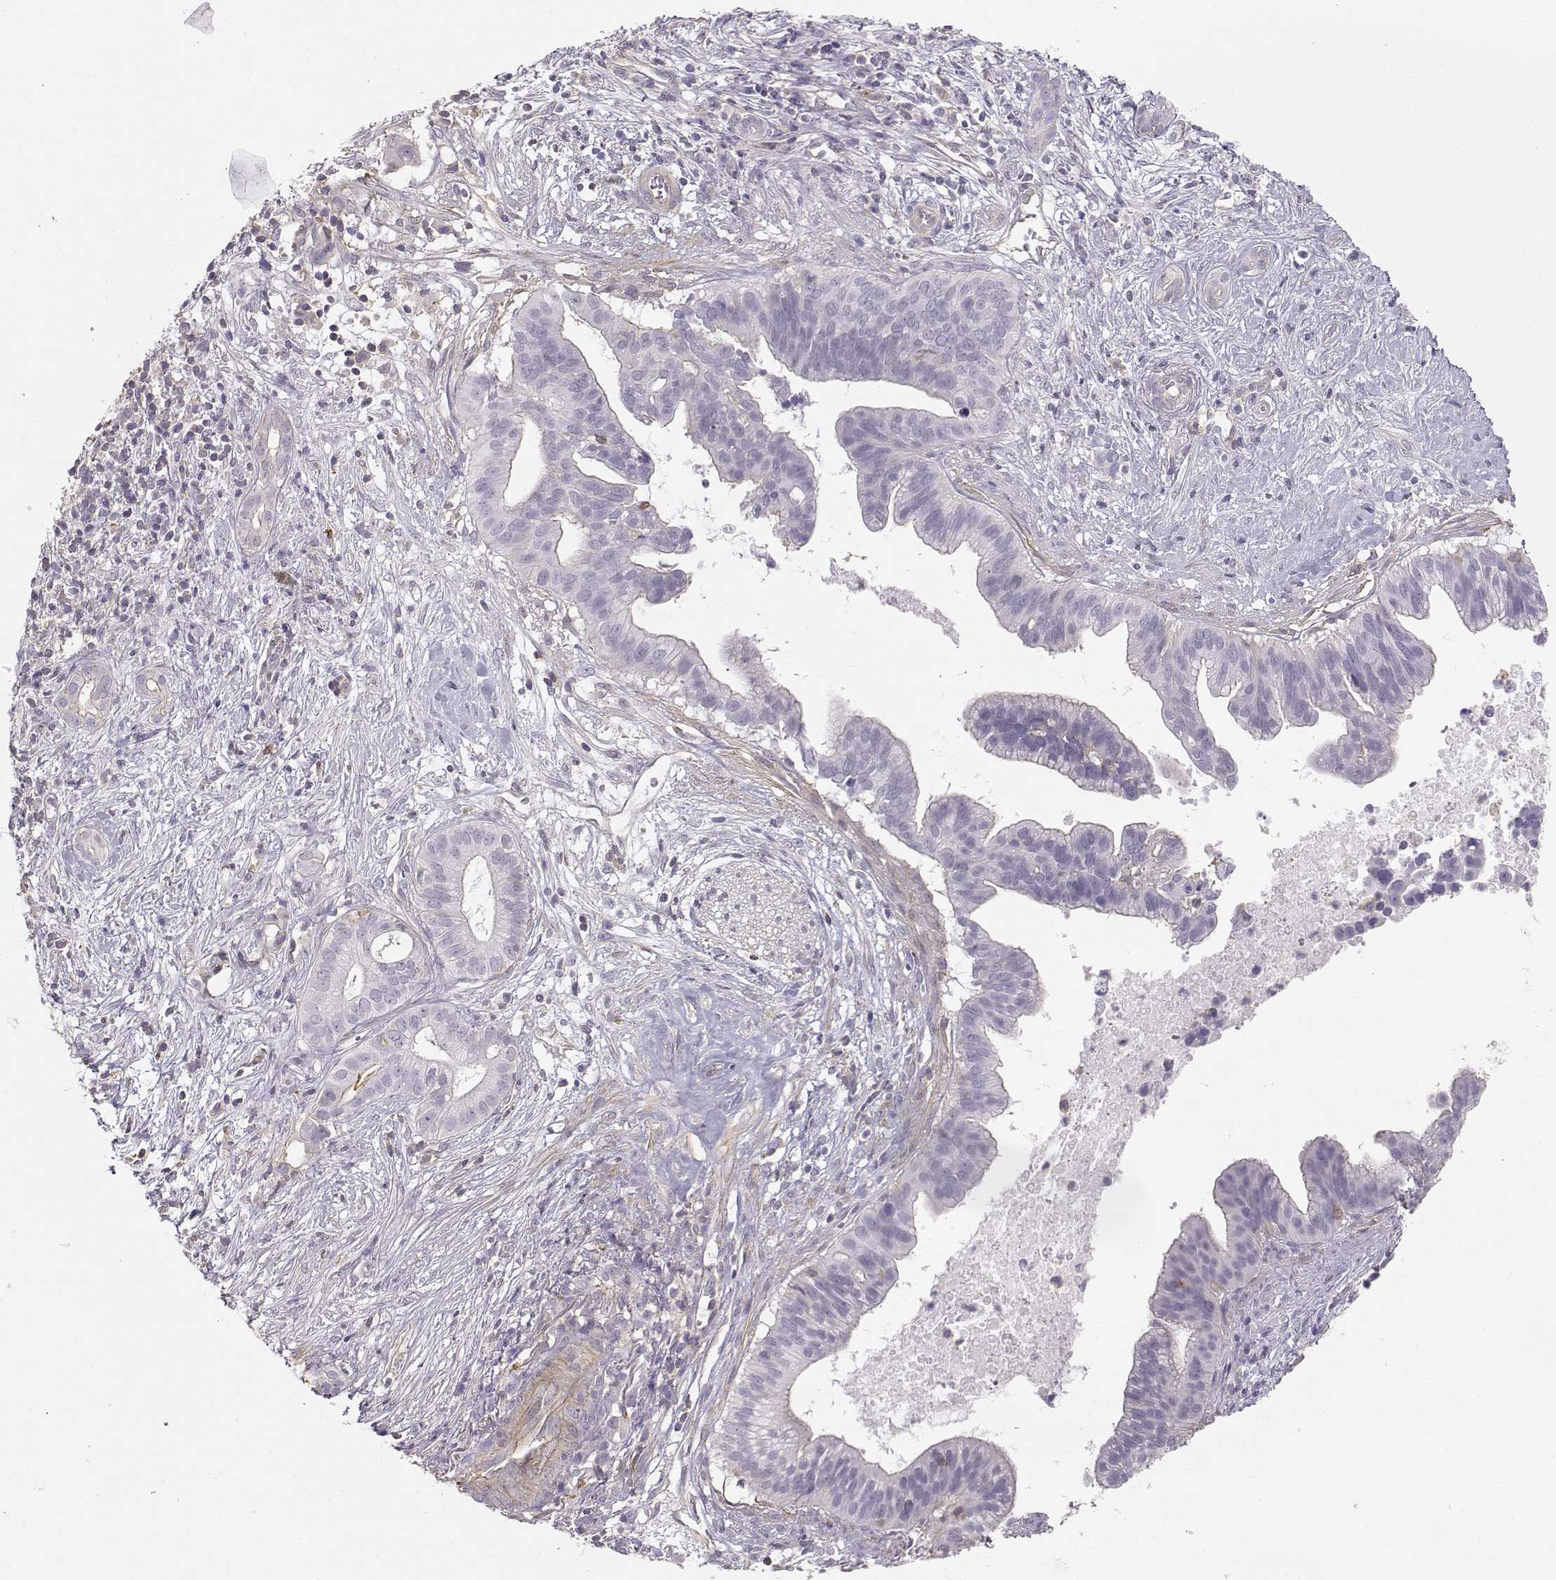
{"staining": {"intensity": "negative", "quantity": "none", "location": "none"}, "tissue": "pancreatic cancer", "cell_type": "Tumor cells", "image_type": "cancer", "snomed": [{"axis": "morphology", "description": "Adenocarcinoma, NOS"}, {"axis": "topography", "description": "Pancreas"}], "caption": "Human pancreatic cancer (adenocarcinoma) stained for a protein using immunohistochemistry exhibits no positivity in tumor cells.", "gene": "DAPL1", "patient": {"sex": "male", "age": 61}}